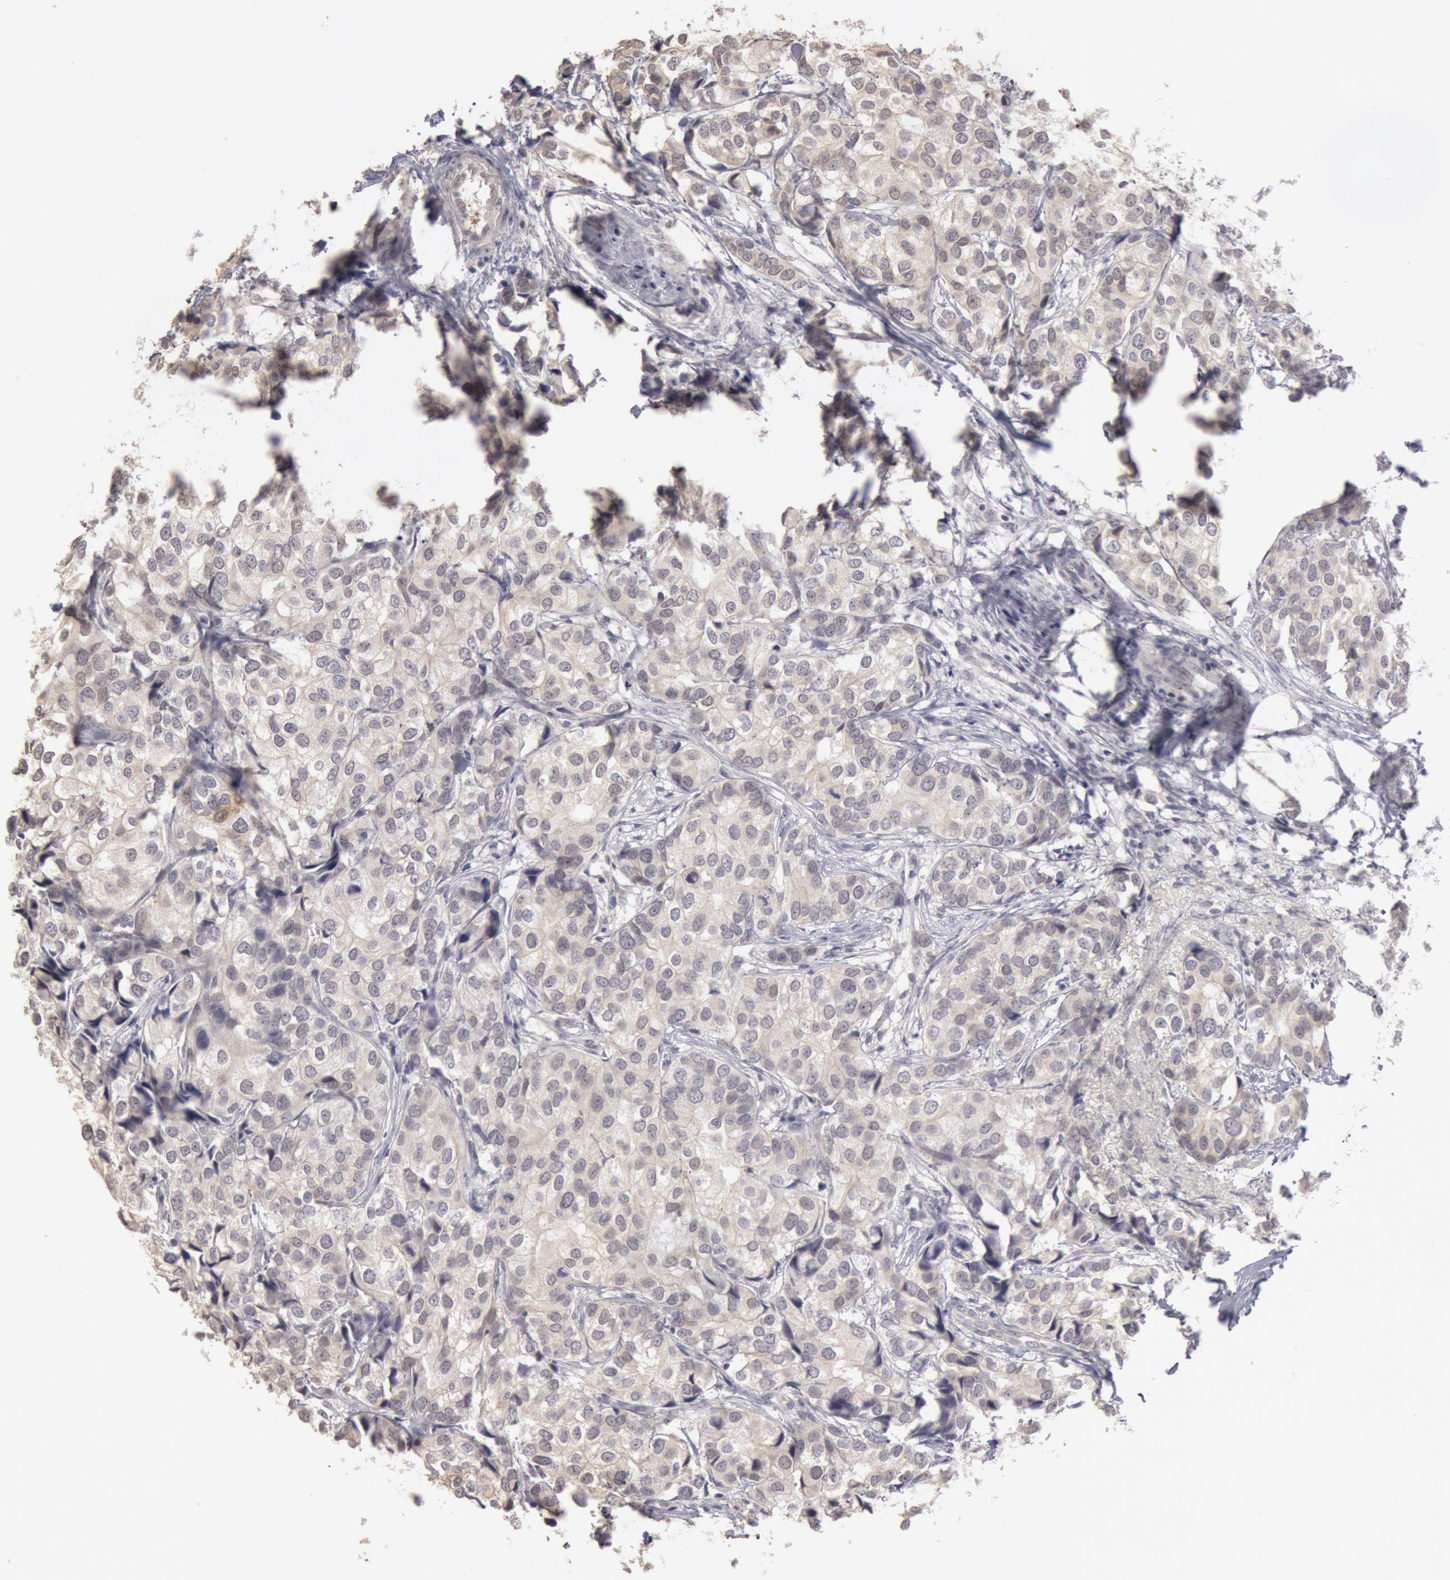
{"staining": {"intensity": "negative", "quantity": "none", "location": "none"}, "tissue": "breast cancer", "cell_type": "Tumor cells", "image_type": "cancer", "snomed": [{"axis": "morphology", "description": "Duct carcinoma"}, {"axis": "topography", "description": "Breast"}], "caption": "A micrograph of breast cancer stained for a protein demonstrates no brown staining in tumor cells.", "gene": "RIMBP3C", "patient": {"sex": "female", "age": 68}}